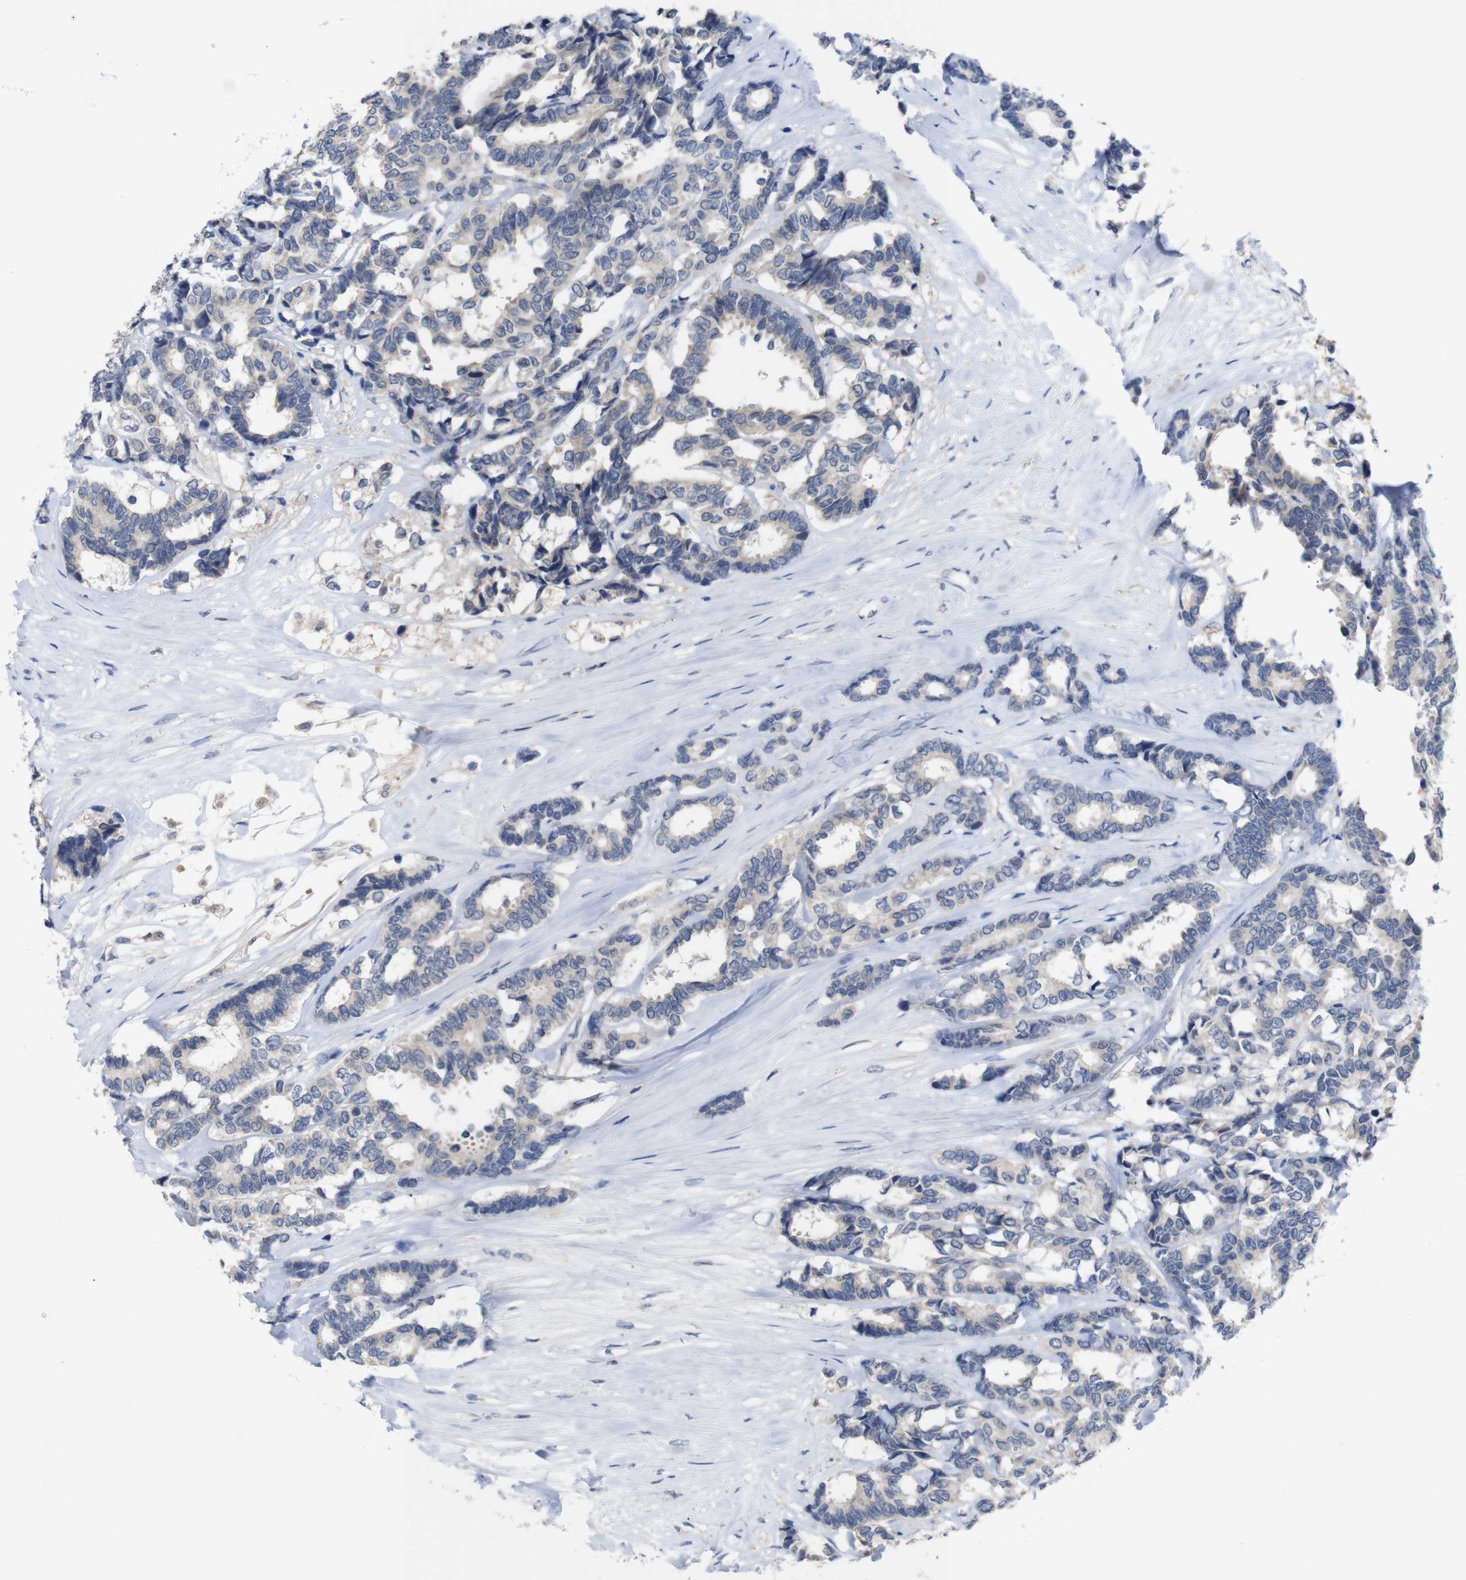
{"staining": {"intensity": "negative", "quantity": "none", "location": "none"}, "tissue": "breast cancer", "cell_type": "Tumor cells", "image_type": "cancer", "snomed": [{"axis": "morphology", "description": "Duct carcinoma"}, {"axis": "topography", "description": "Breast"}], "caption": "High power microscopy histopathology image of an immunohistochemistry (IHC) micrograph of infiltrating ductal carcinoma (breast), revealing no significant expression in tumor cells.", "gene": "HNF1A", "patient": {"sex": "female", "age": 87}}